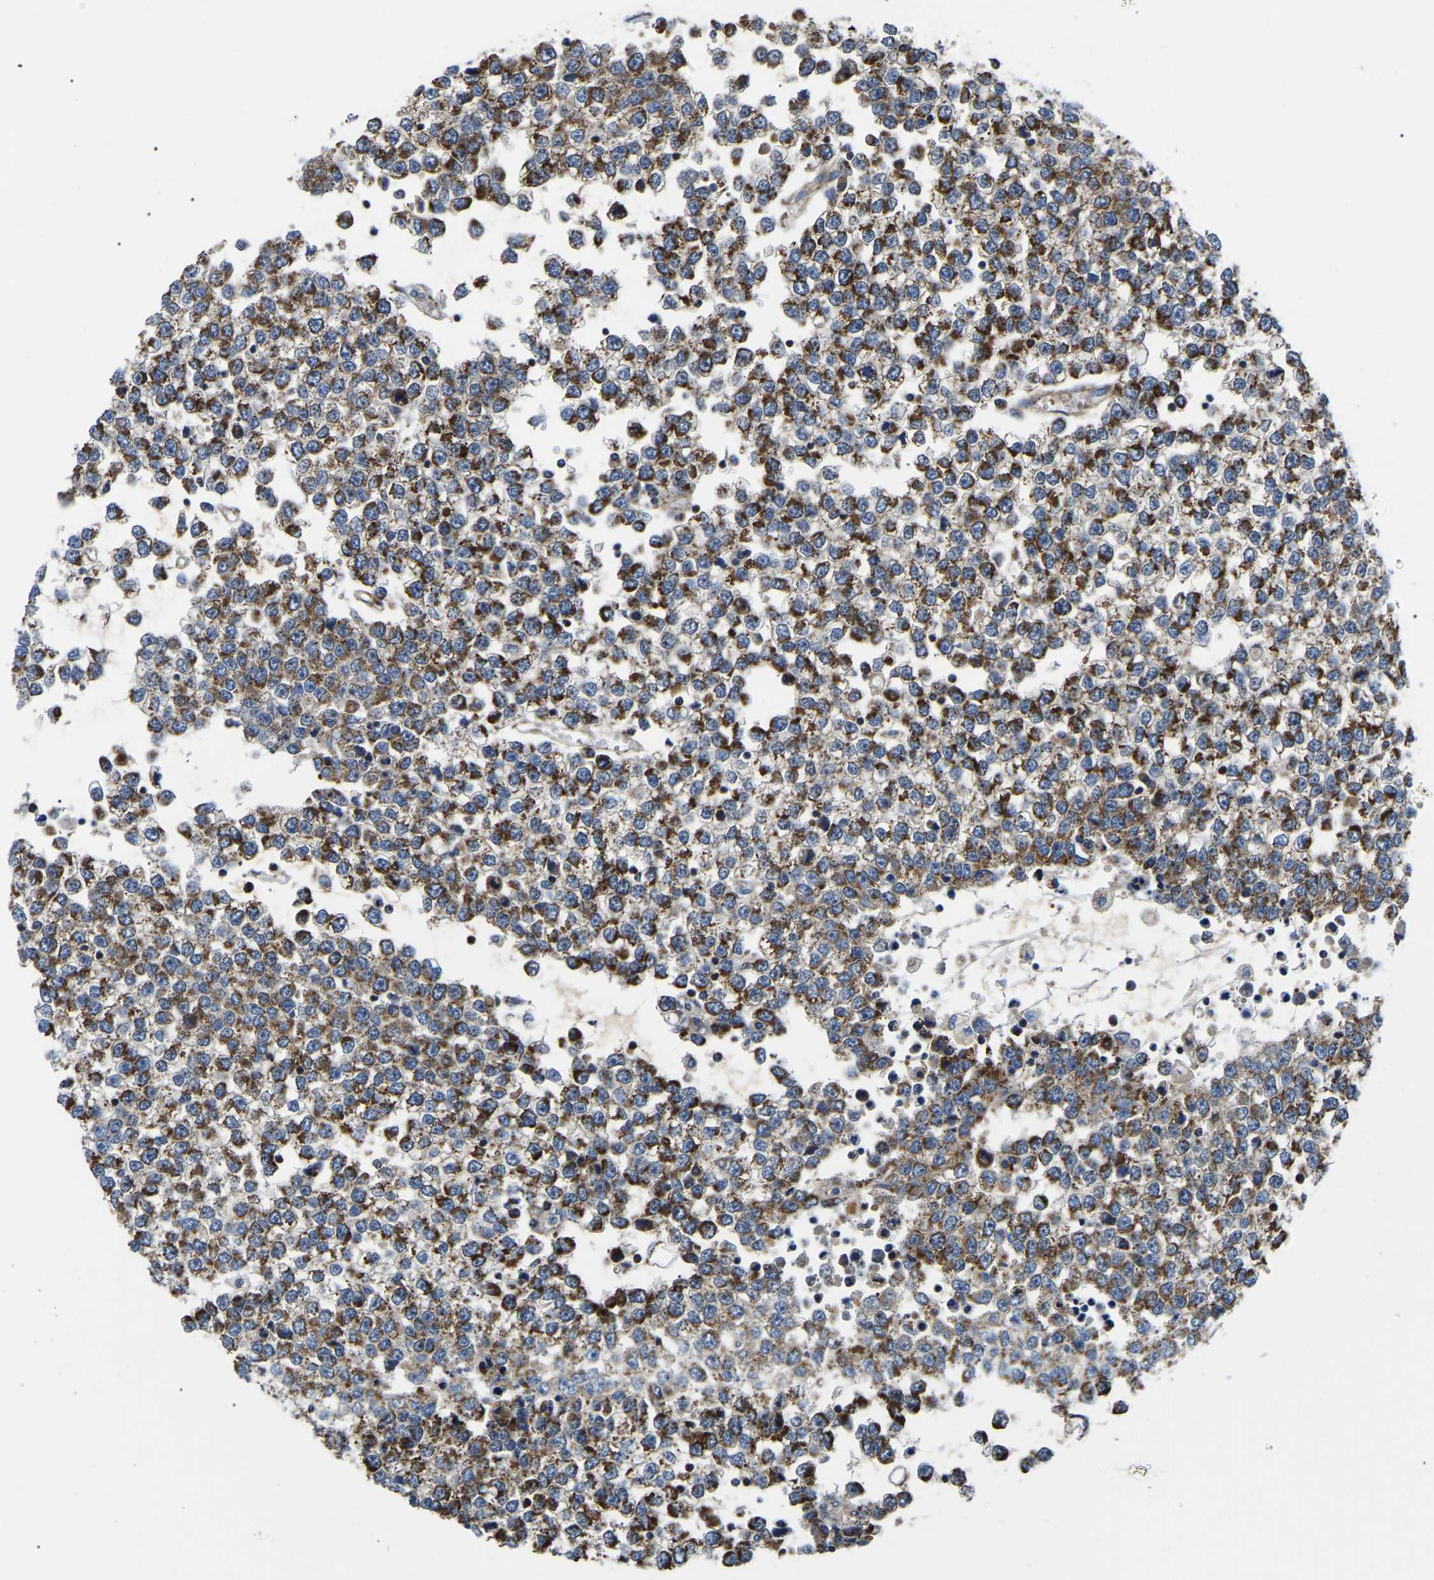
{"staining": {"intensity": "strong", "quantity": ">75%", "location": "cytoplasmic/membranous"}, "tissue": "testis cancer", "cell_type": "Tumor cells", "image_type": "cancer", "snomed": [{"axis": "morphology", "description": "Seminoma, NOS"}, {"axis": "topography", "description": "Testis"}], "caption": "A brown stain shows strong cytoplasmic/membranous expression of a protein in testis cancer tumor cells.", "gene": "PPM1E", "patient": {"sex": "male", "age": 65}}